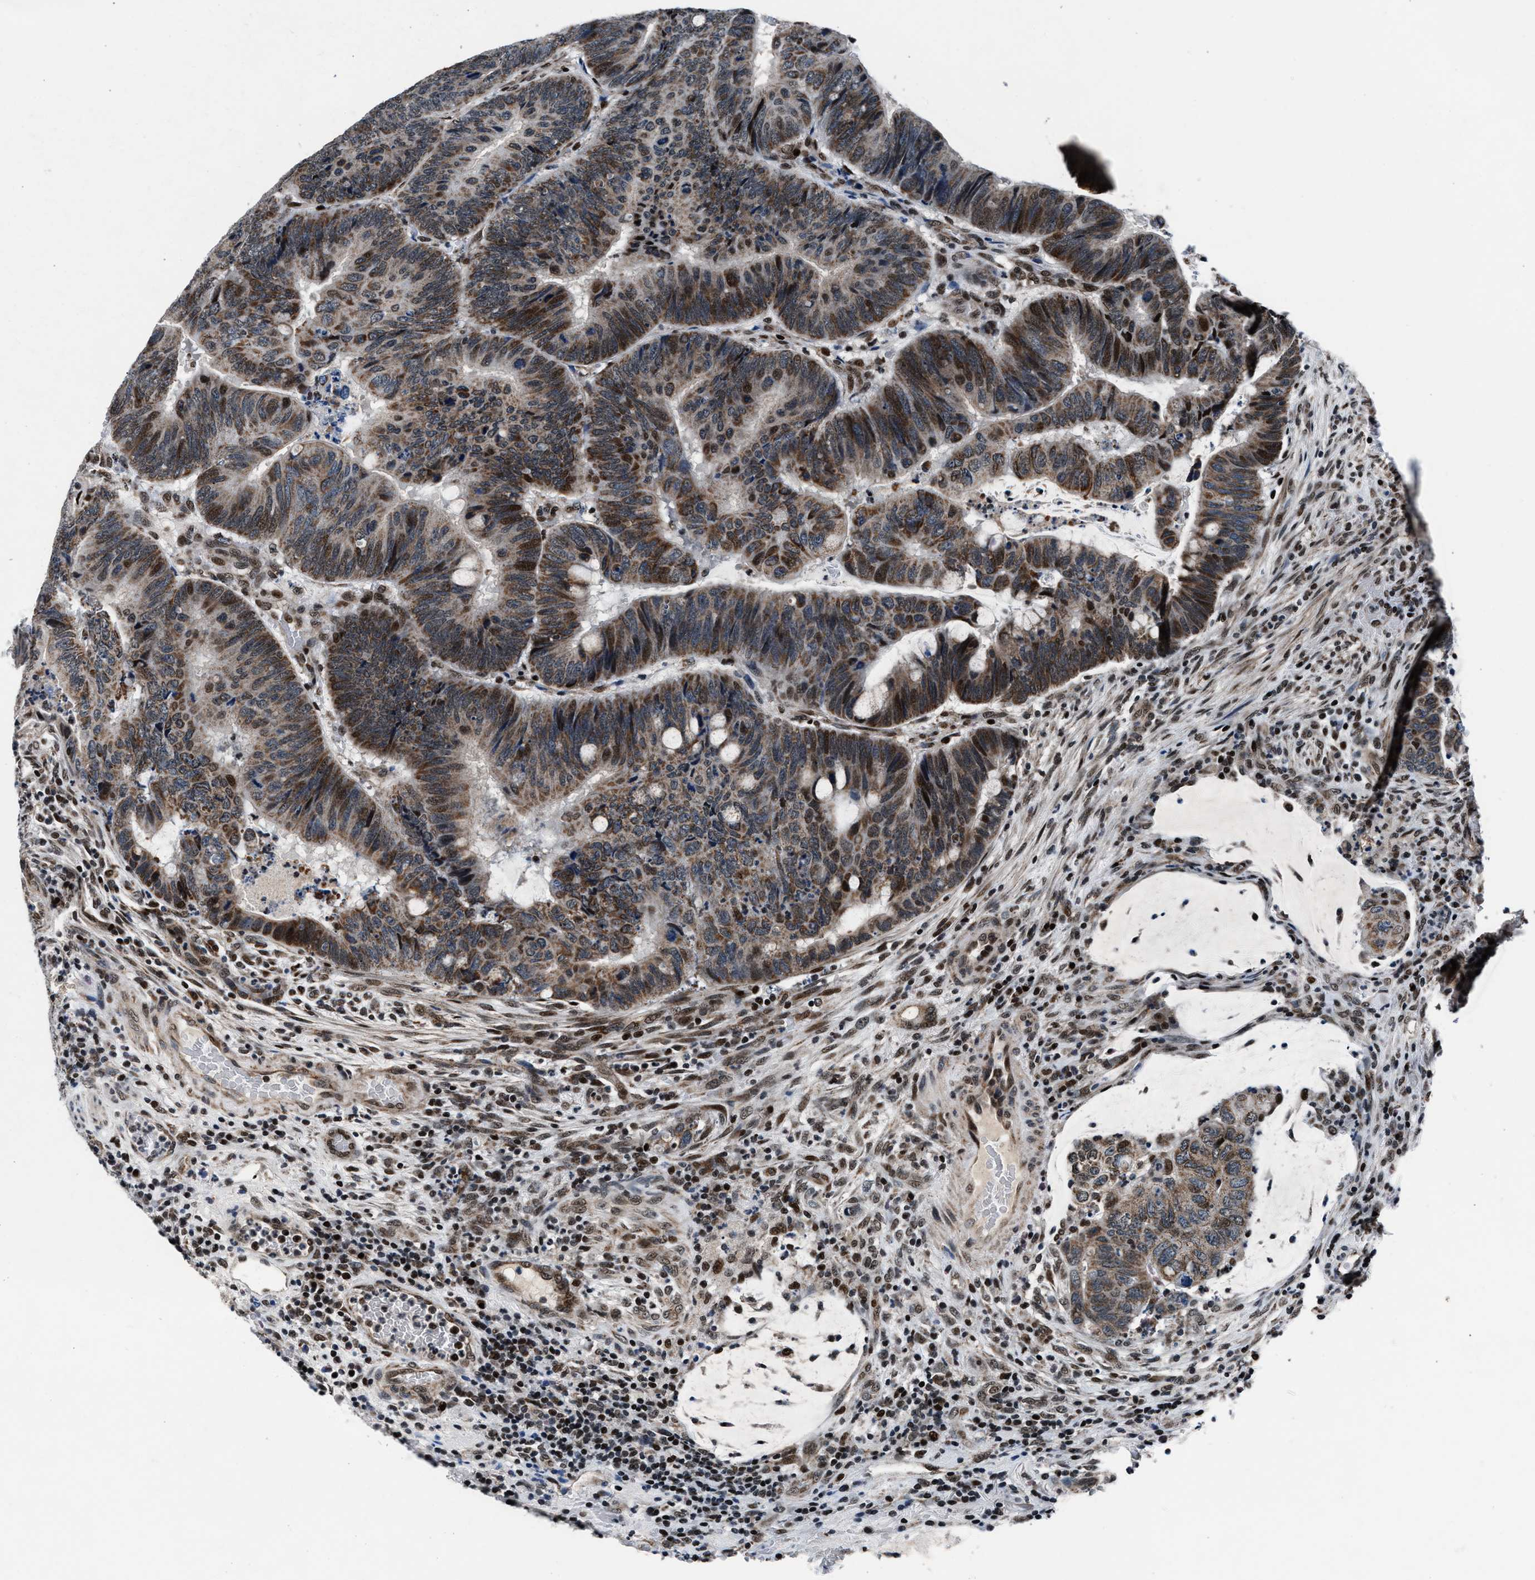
{"staining": {"intensity": "moderate", "quantity": "25%-75%", "location": "cytoplasmic/membranous,nuclear"}, "tissue": "colorectal cancer", "cell_type": "Tumor cells", "image_type": "cancer", "snomed": [{"axis": "morphology", "description": "Normal tissue, NOS"}, {"axis": "morphology", "description": "Adenocarcinoma, NOS"}, {"axis": "topography", "description": "Rectum"}, {"axis": "topography", "description": "Peripheral nerve tissue"}], "caption": "High-power microscopy captured an IHC photomicrograph of colorectal cancer (adenocarcinoma), revealing moderate cytoplasmic/membranous and nuclear staining in about 25%-75% of tumor cells. The staining was performed using DAB, with brown indicating positive protein expression. Nuclei are stained blue with hematoxylin.", "gene": "PRRC2B", "patient": {"sex": "male", "age": 92}}